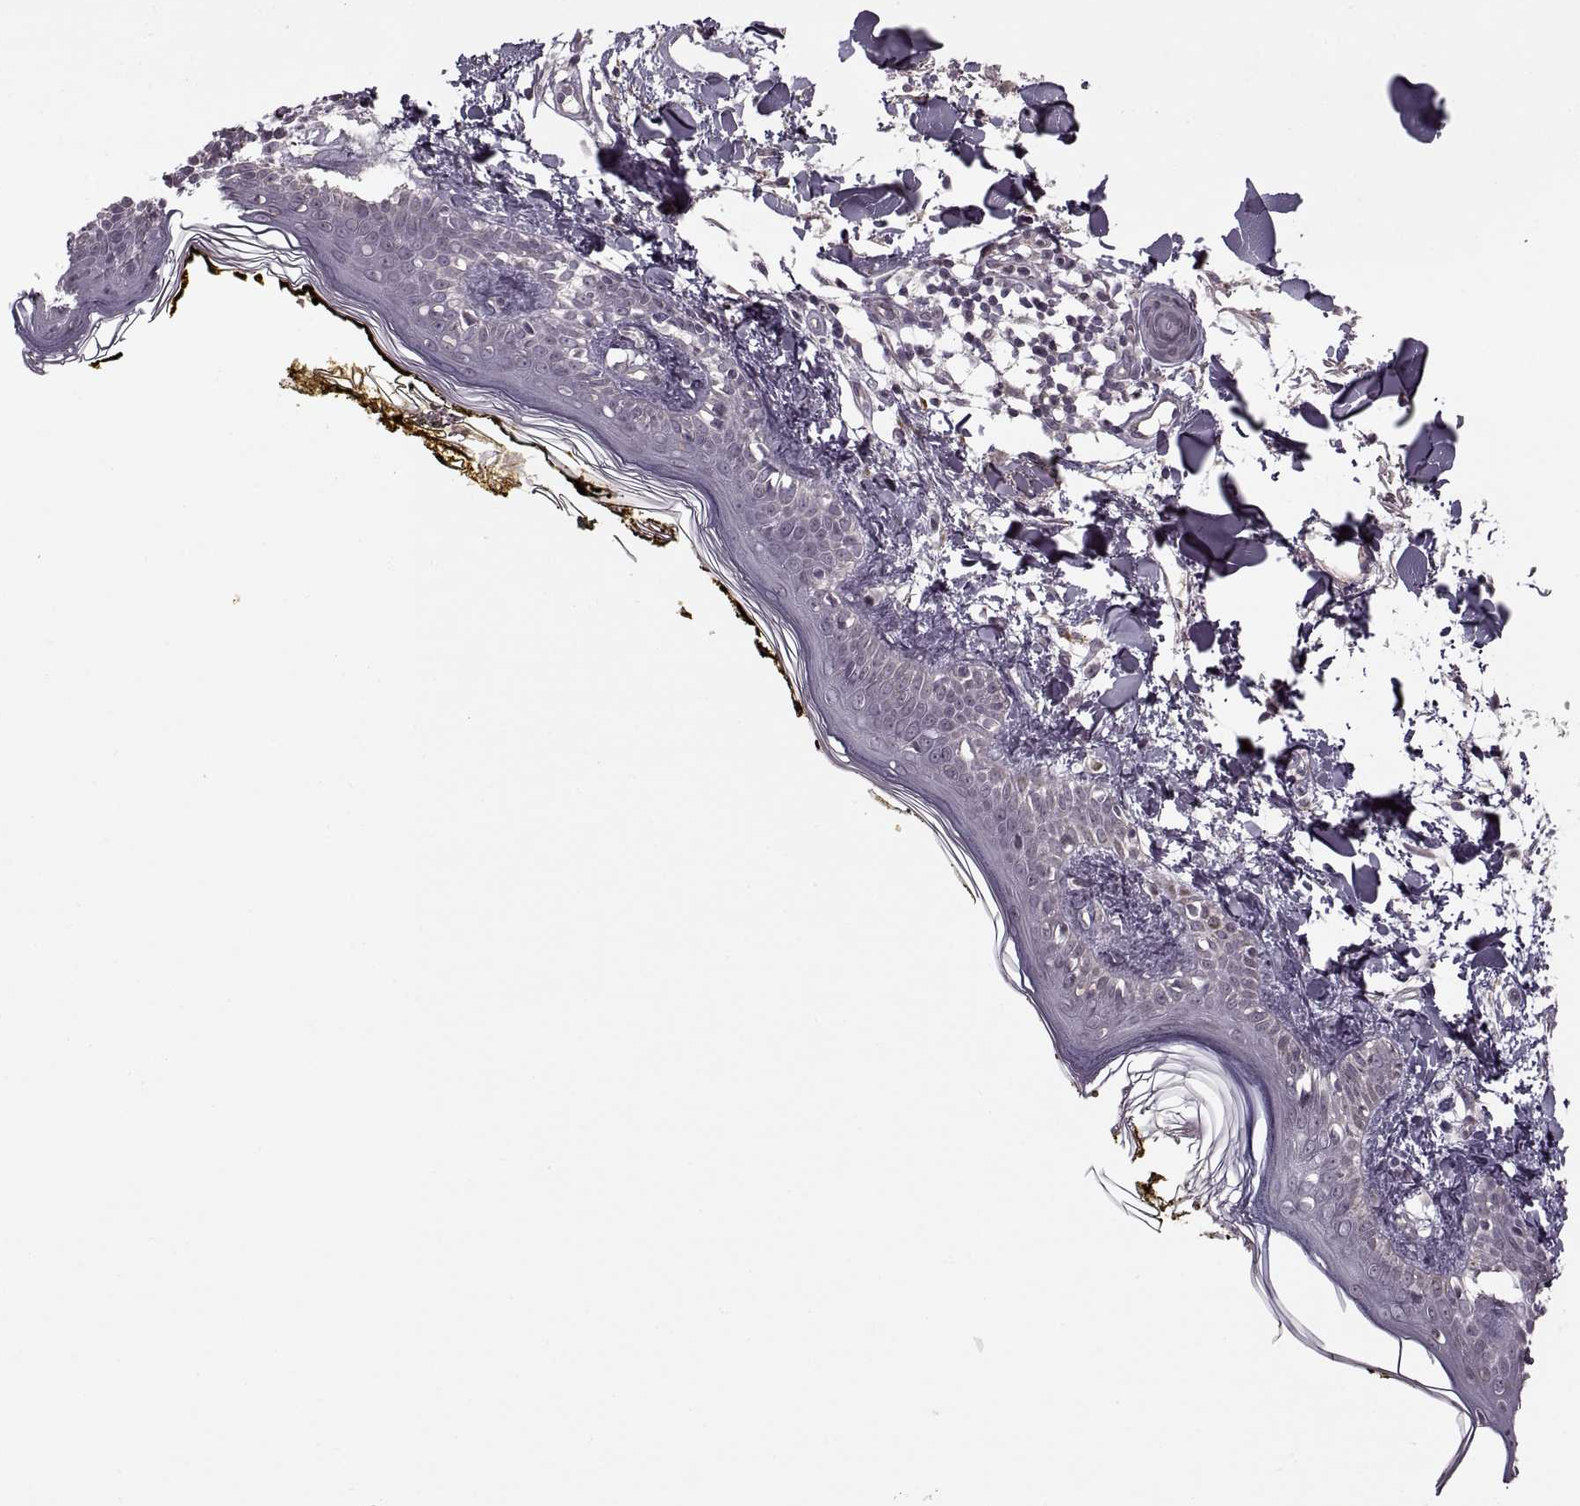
{"staining": {"intensity": "negative", "quantity": "none", "location": "none"}, "tissue": "skin", "cell_type": "Fibroblasts", "image_type": "normal", "snomed": [{"axis": "morphology", "description": "Normal tissue, NOS"}, {"axis": "topography", "description": "Skin"}], "caption": "Fibroblasts show no significant protein expression in unremarkable skin.", "gene": "ASIC3", "patient": {"sex": "male", "age": 76}}